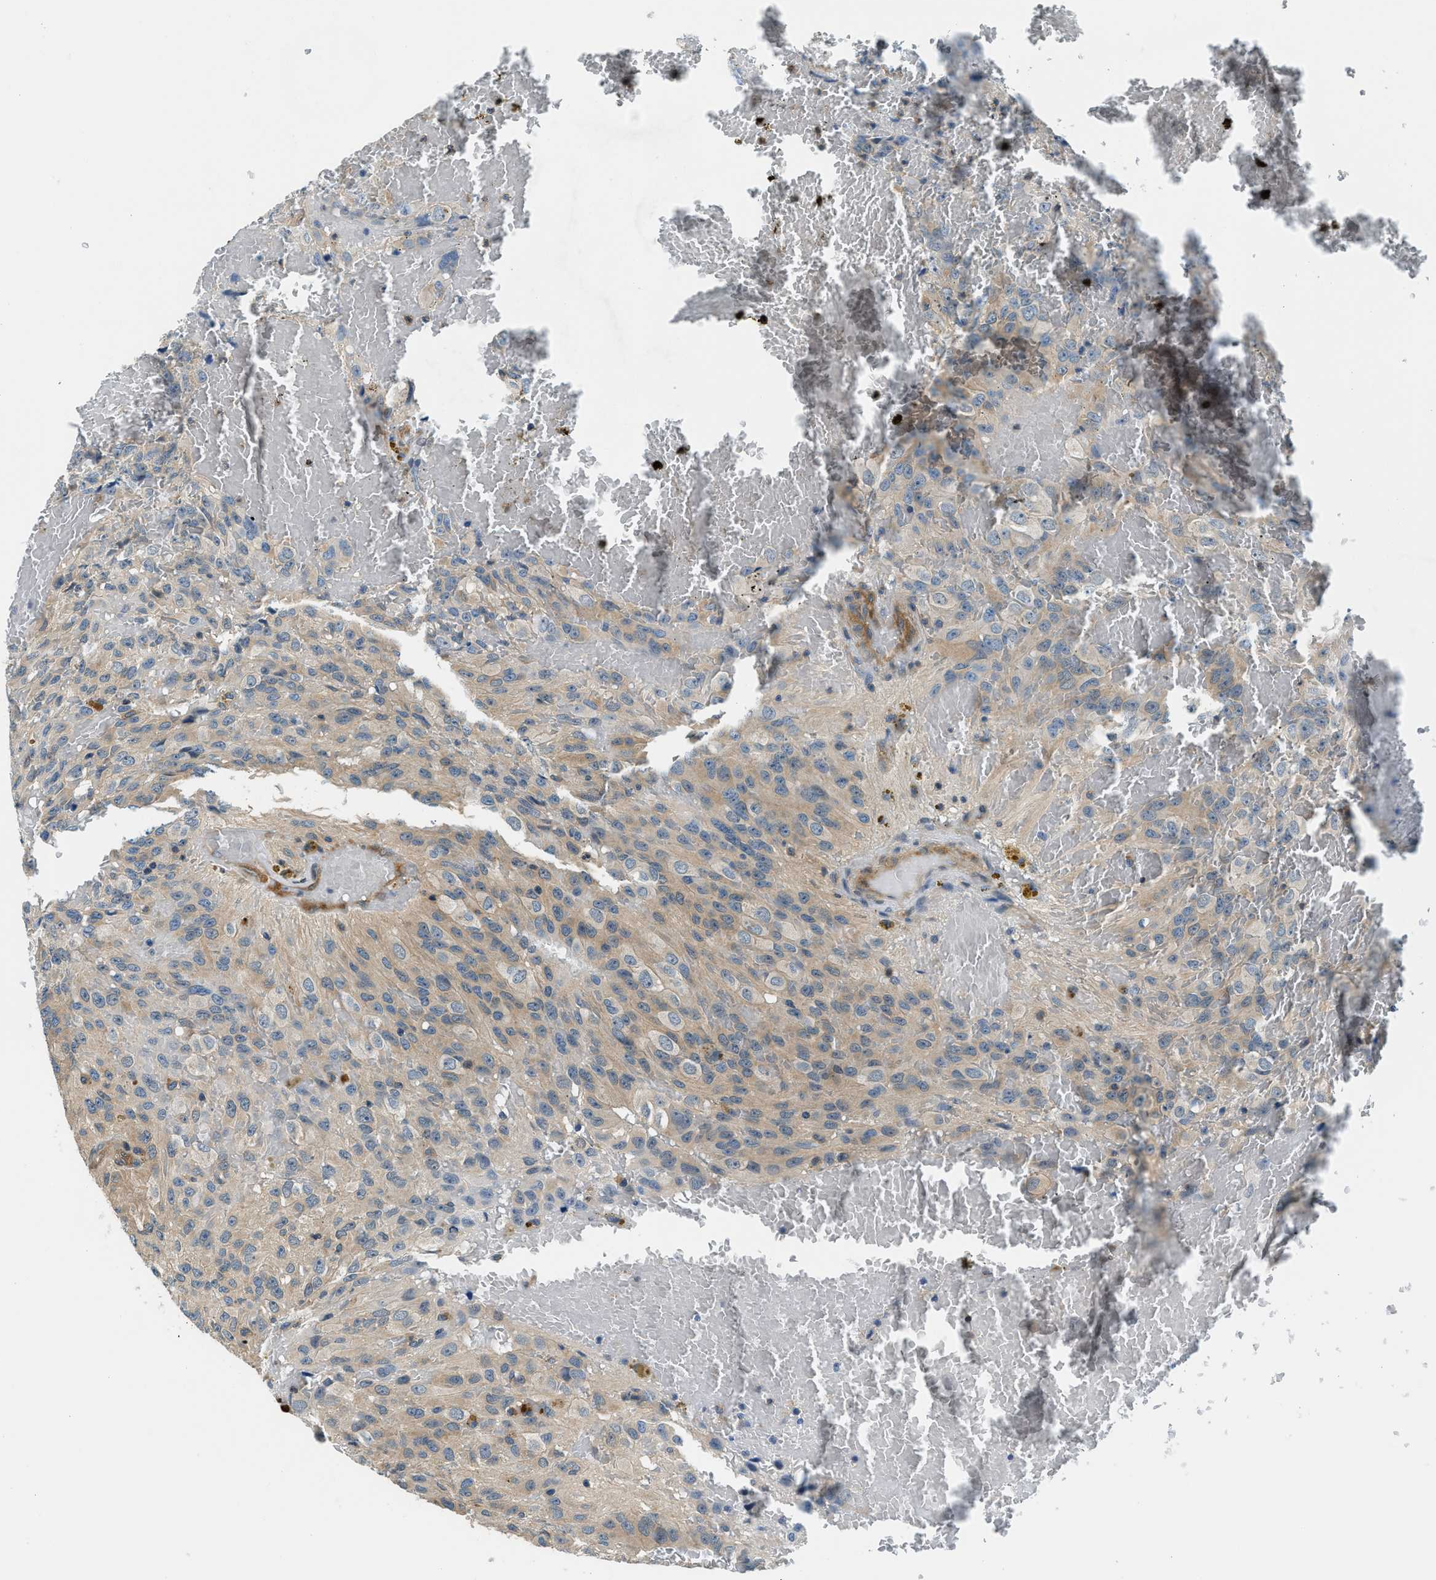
{"staining": {"intensity": "weak", "quantity": "25%-75%", "location": "cytoplasmic/membranous"}, "tissue": "glioma", "cell_type": "Tumor cells", "image_type": "cancer", "snomed": [{"axis": "morphology", "description": "Glioma, malignant, High grade"}, {"axis": "topography", "description": "Brain"}], "caption": "There is low levels of weak cytoplasmic/membranous positivity in tumor cells of glioma, as demonstrated by immunohistochemical staining (brown color).", "gene": "SLC19A2", "patient": {"sex": "male", "age": 32}}